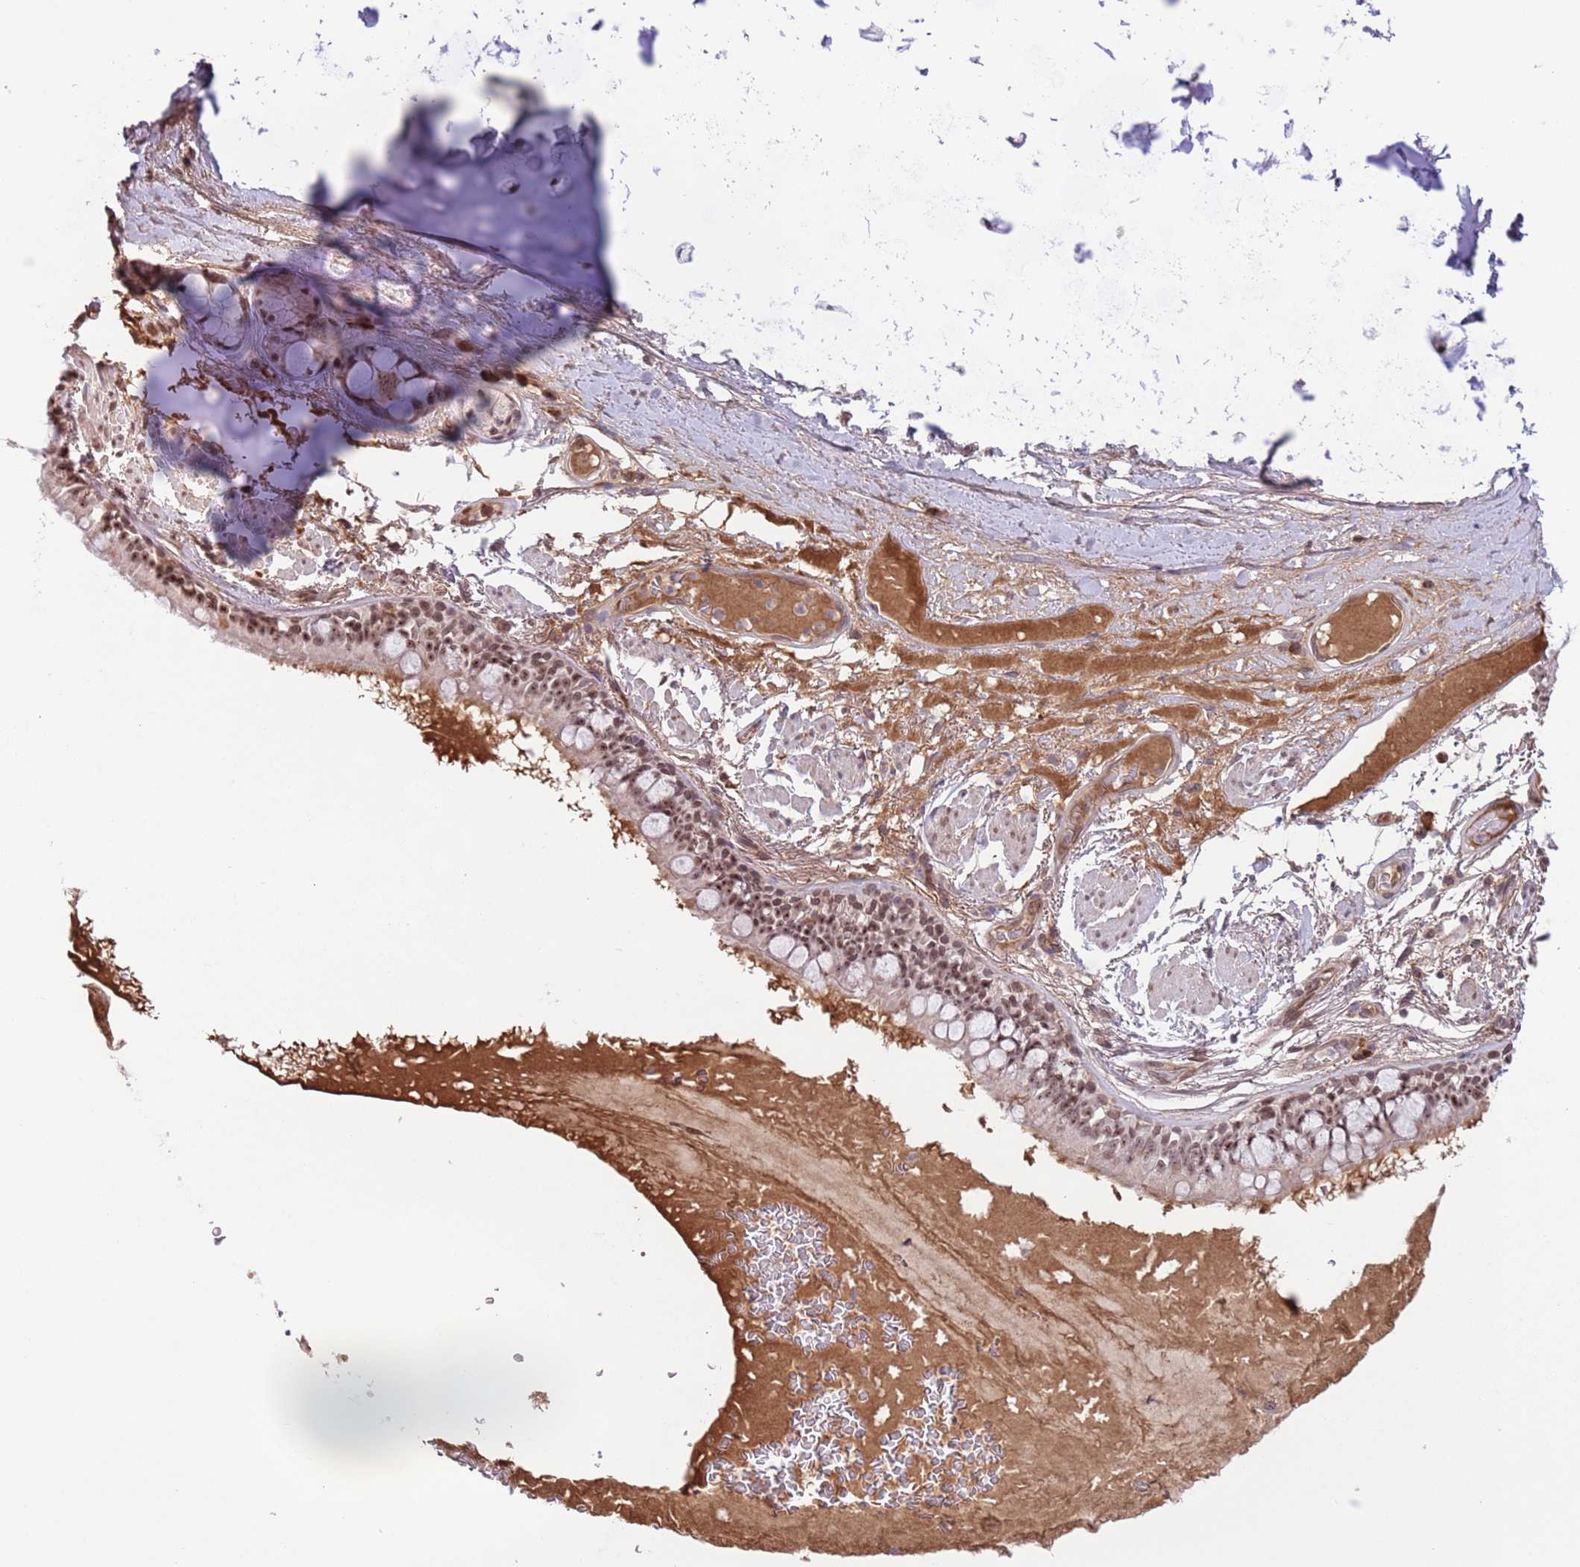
{"staining": {"intensity": "moderate", "quantity": ">75%", "location": "nuclear"}, "tissue": "bronchus", "cell_type": "Respiratory epithelial cells", "image_type": "normal", "snomed": [{"axis": "morphology", "description": "Normal tissue, NOS"}, {"axis": "topography", "description": "Bronchus"}], "caption": "This histopathology image shows immunohistochemistry (IHC) staining of benign human bronchus, with medium moderate nuclear expression in approximately >75% of respiratory epithelial cells.", "gene": "SIPA1L3", "patient": {"sex": "male", "age": 70}}